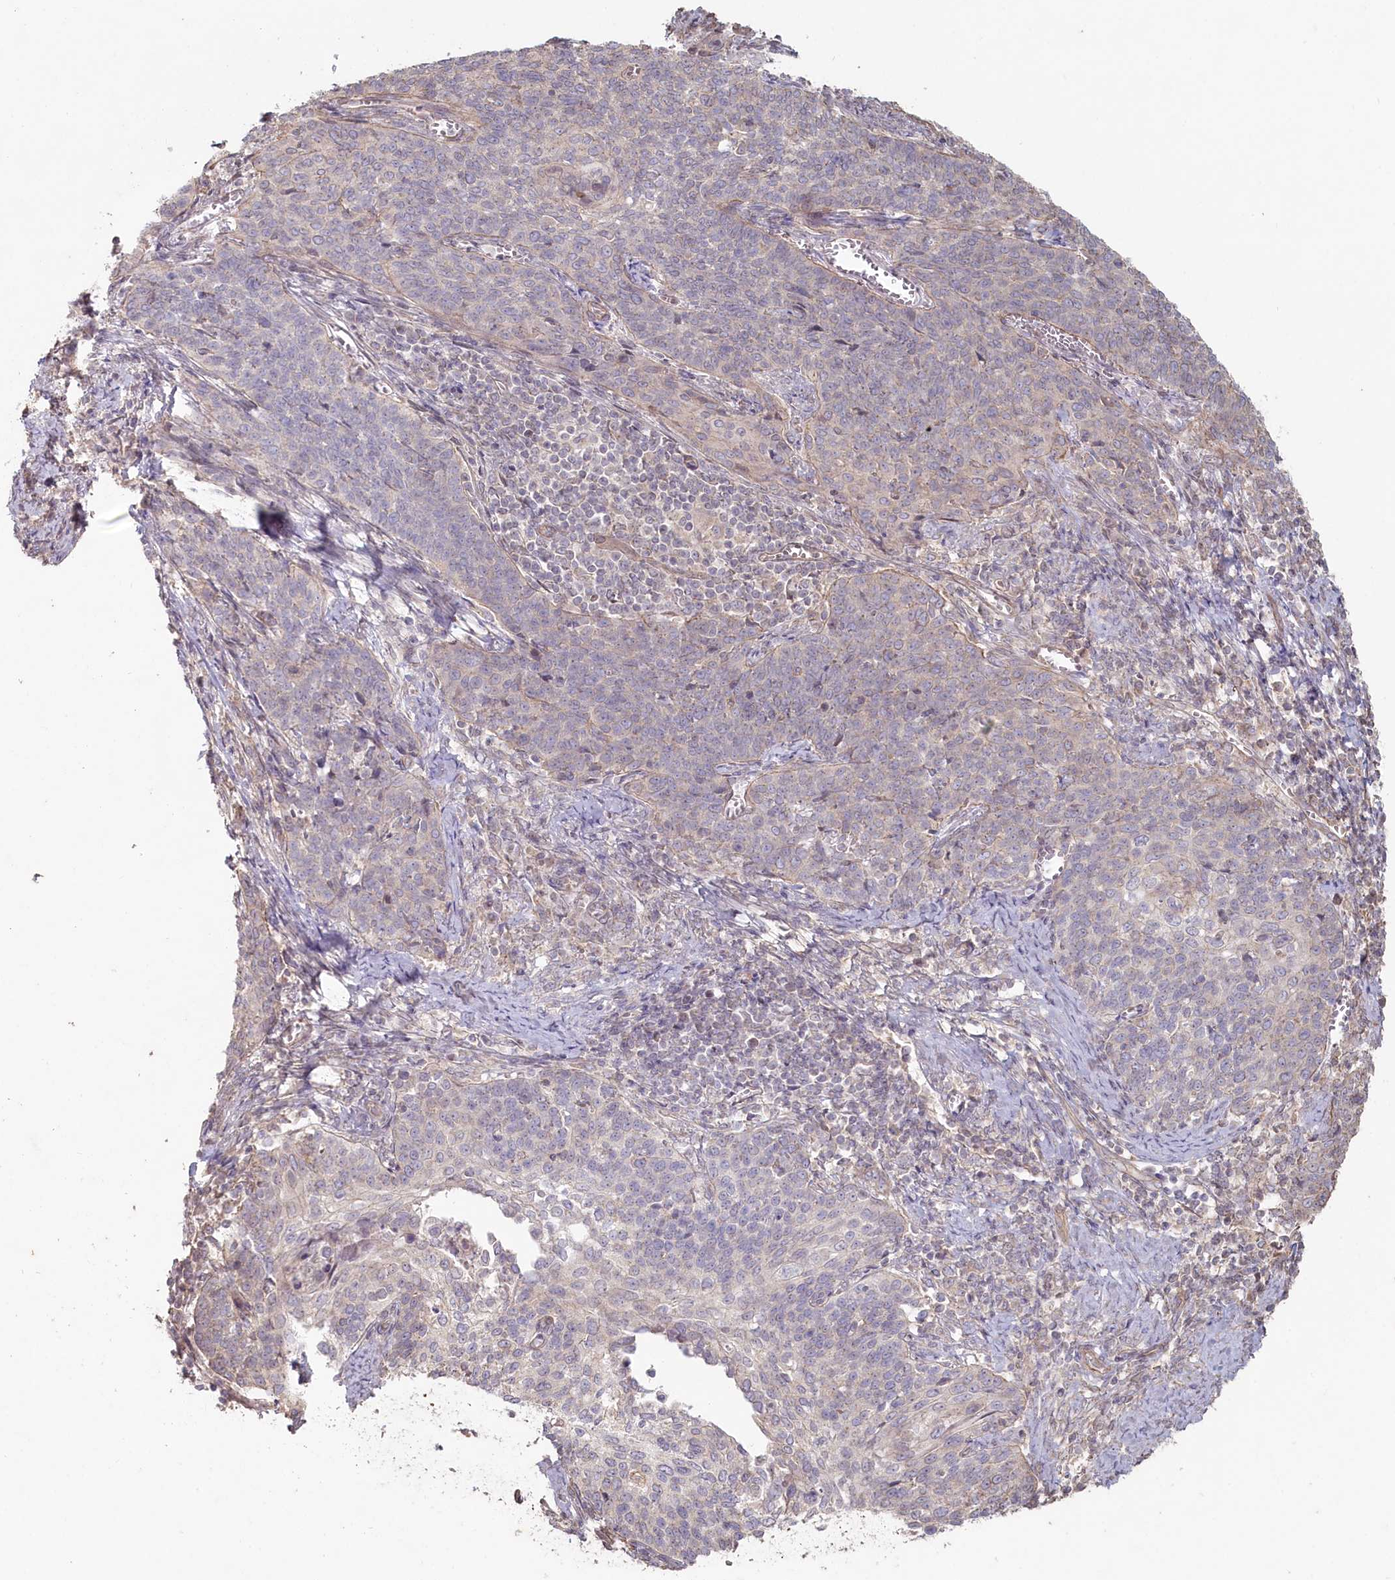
{"staining": {"intensity": "negative", "quantity": "none", "location": "none"}, "tissue": "cervical cancer", "cell_type": "Tumor cells", "image_type": "cancer", "snomed": [{"axis": "morphology", "description": "Squamous cell carcinoma, NOS"}, {"axis": "topography", "description": "Cervix"}], "caption": "The image demonstrates no significant expression in tumor cells of squamous cell carcinoma (cervical).", "gene": "TCHP", "patient": {"sex": "female", "age": 39}}